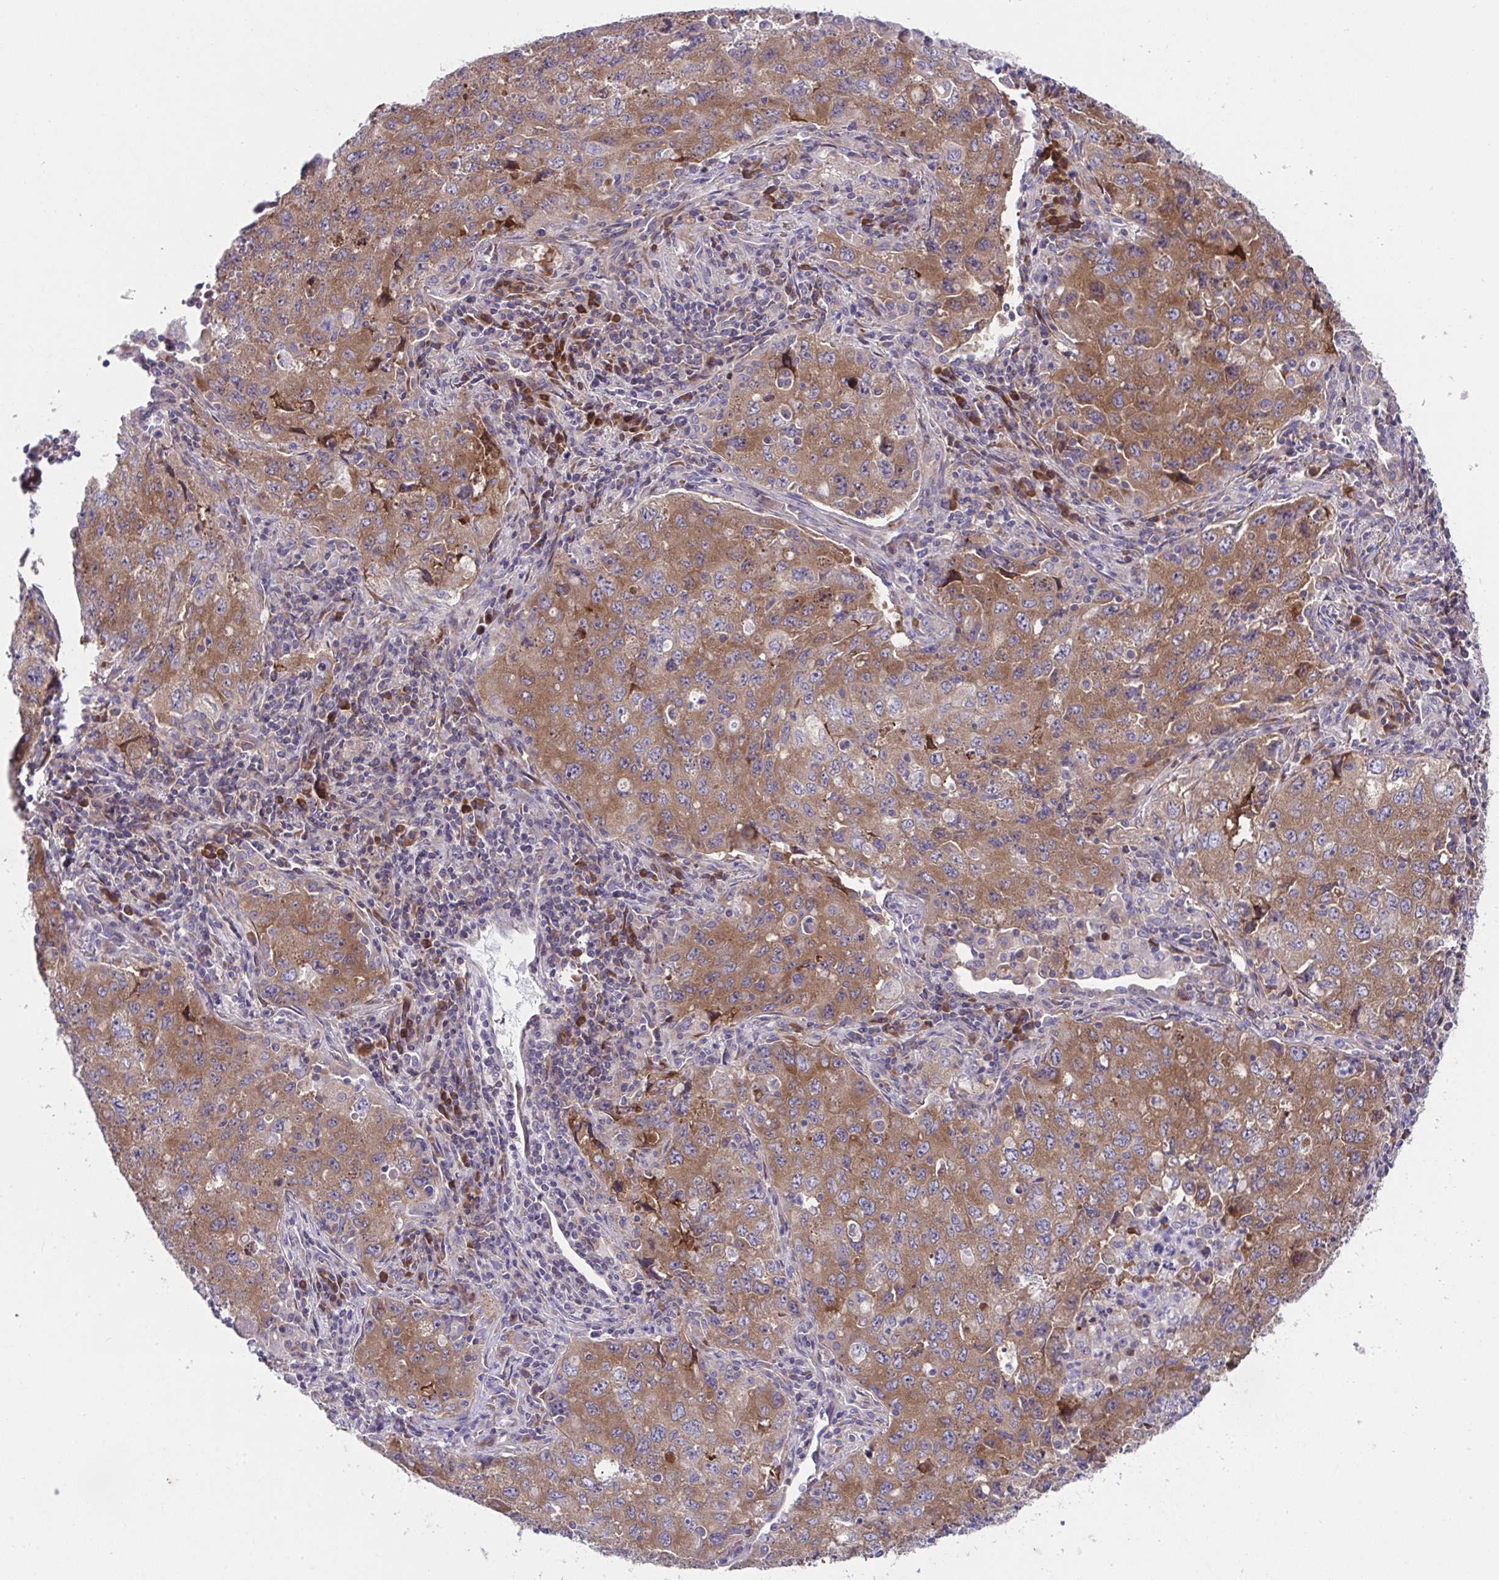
{"staining": {"intensity": "moderate", "quantity": ">75%", "location": "cytoplasmic/membranous"}, "tissue": "lung cancer", "cell_type": "Tumor cells", "image_type": "cancer", "snomed": [{"axis": "morphology", "description": "Adenocarcinoma, NOS"}, {"axis": "topography", "description": "Lung"}], "caption": "A brown stain highlights moderate cytoplasmic/membranous staining of a protein in human adenocarcinoma (lung) tumor cells. Using DAB (brown) and hematoxylin (blue) stains, captured at high magnification using brightfield microscopy.", "gene": "FAU", "patient": {"sex": "female", "age": 57}}